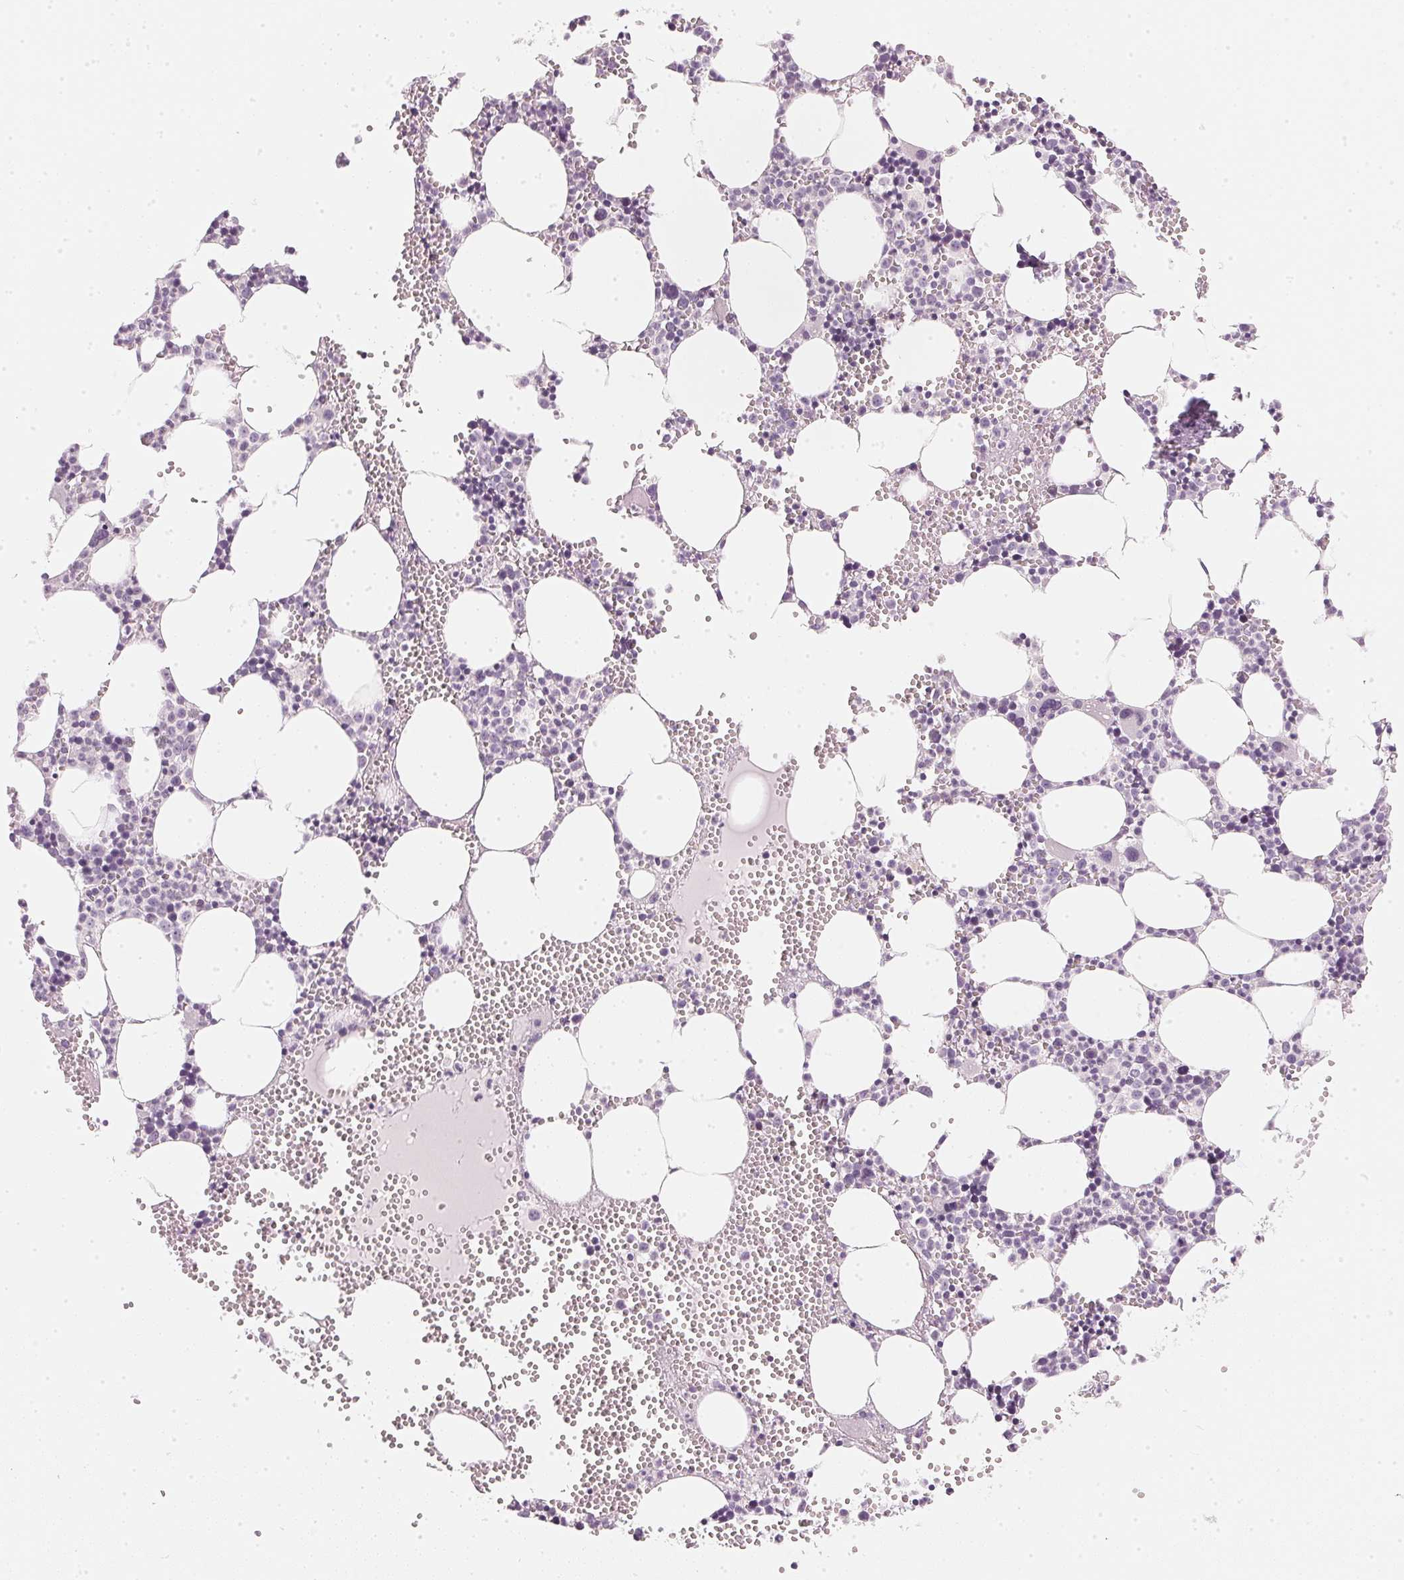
{"staining": {"intensity": "negative", "quantity": "none", "location": "none"}, "tissue": "bone marrow", "cell_type": "Hematopoietic cells", "image_type": "normal", "snomed": [{"axis": "morphology", "description": "Normal tissue, NOS"}, {"axis": "topography", "description": "Bone marrow"}], "caption": "IHC micrograph of normal bone marrow stained for a protein (brown), which reveals no staining in hematopoietic cells.", "gene": "CHST4", "patient": {"sex": "male", "age": 89}}